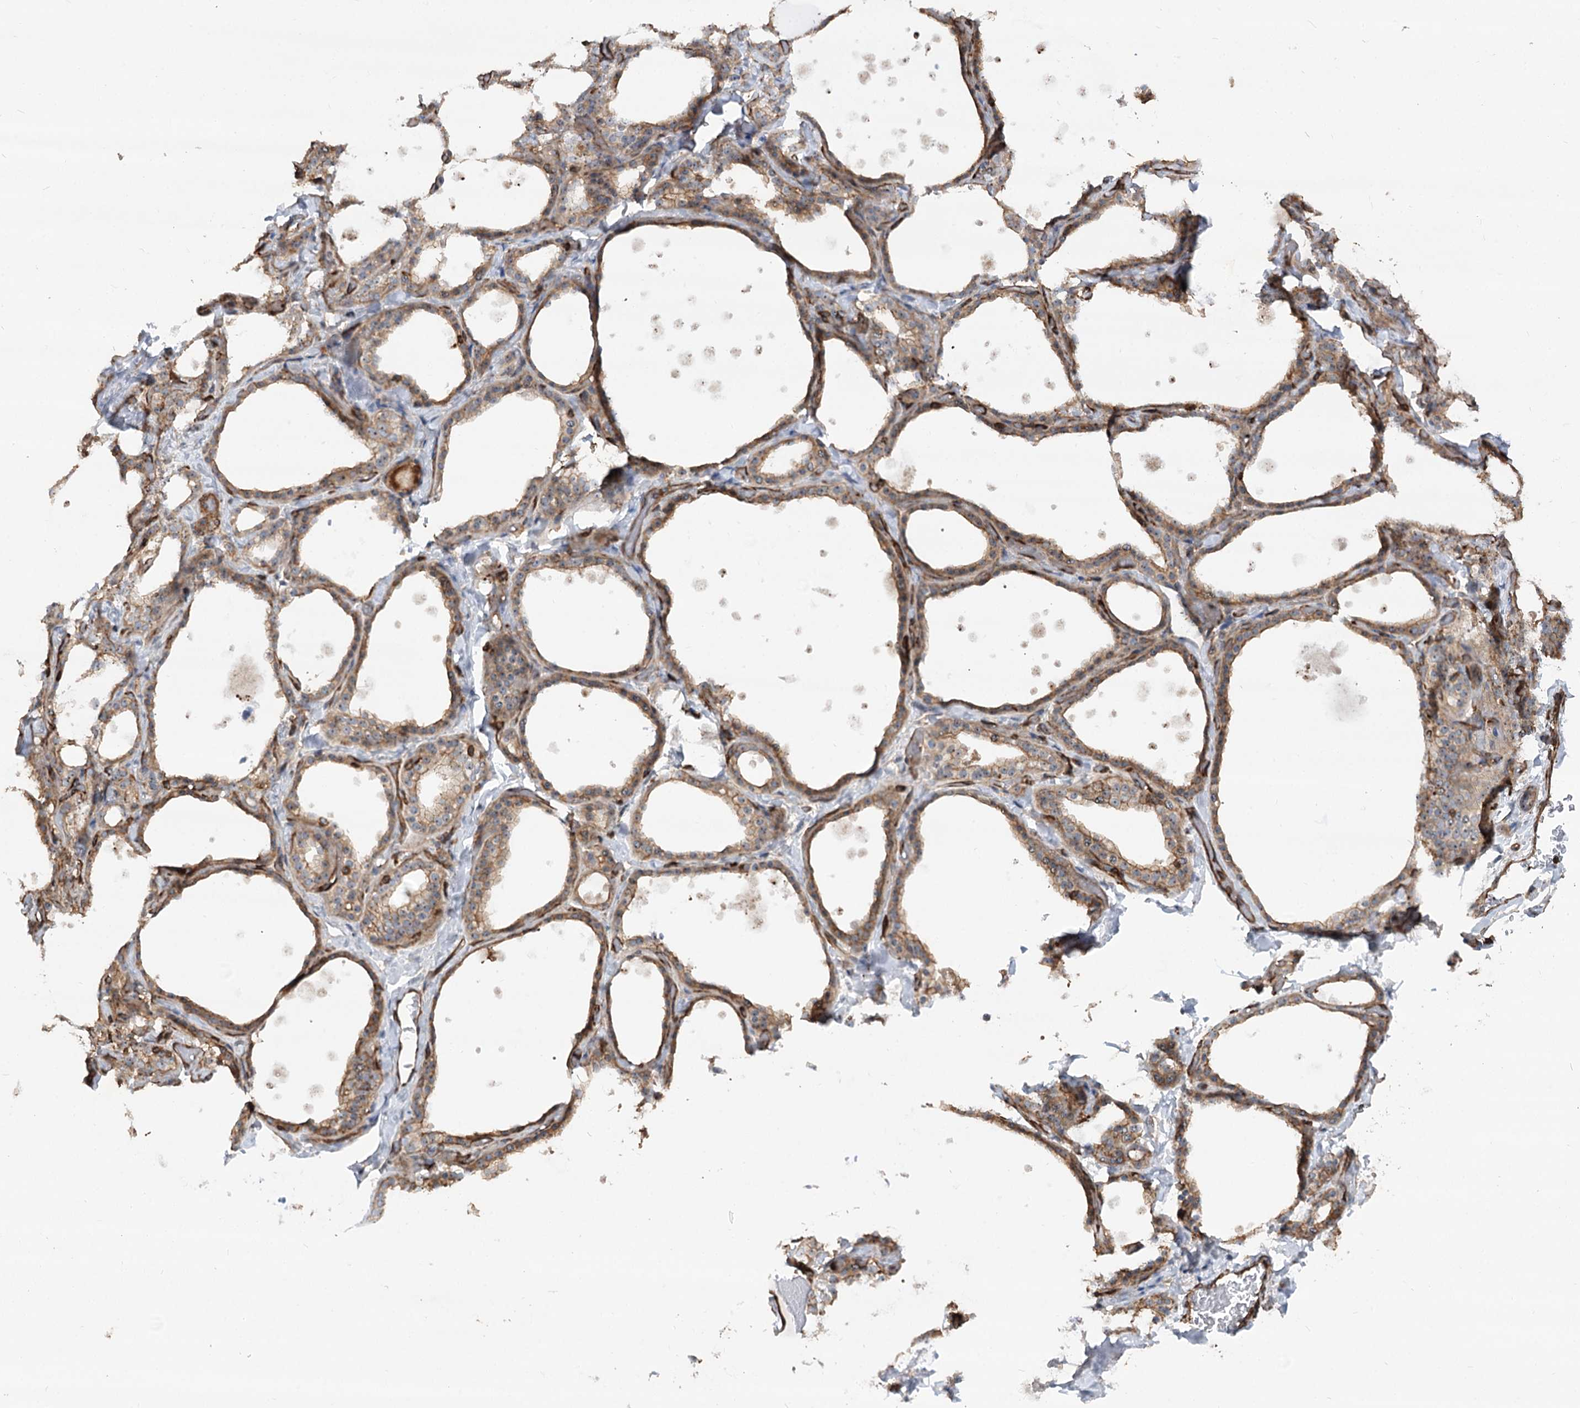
{"staining": {"intensity": "moderate", "quantity": "25%-75%", "location": "cytoplasmic/membranous"}, "tissue": "thyroid gland", "cell_type": "Glandular cells", "image_type": "normal", "snomed": [{"axis": "morphology", "description": "Normal tissue, NOS"}, {"axis": "topography", "description": "Thyroid gland"}], "caption": "Glandular cells demonstrate medium levels of moderate cytoplasmic/membranous positivity in about 25%-75% of cells in normal human thyroid gland.", "gene": "WDR36", "patient": {"sex": "female", "age": 44}}